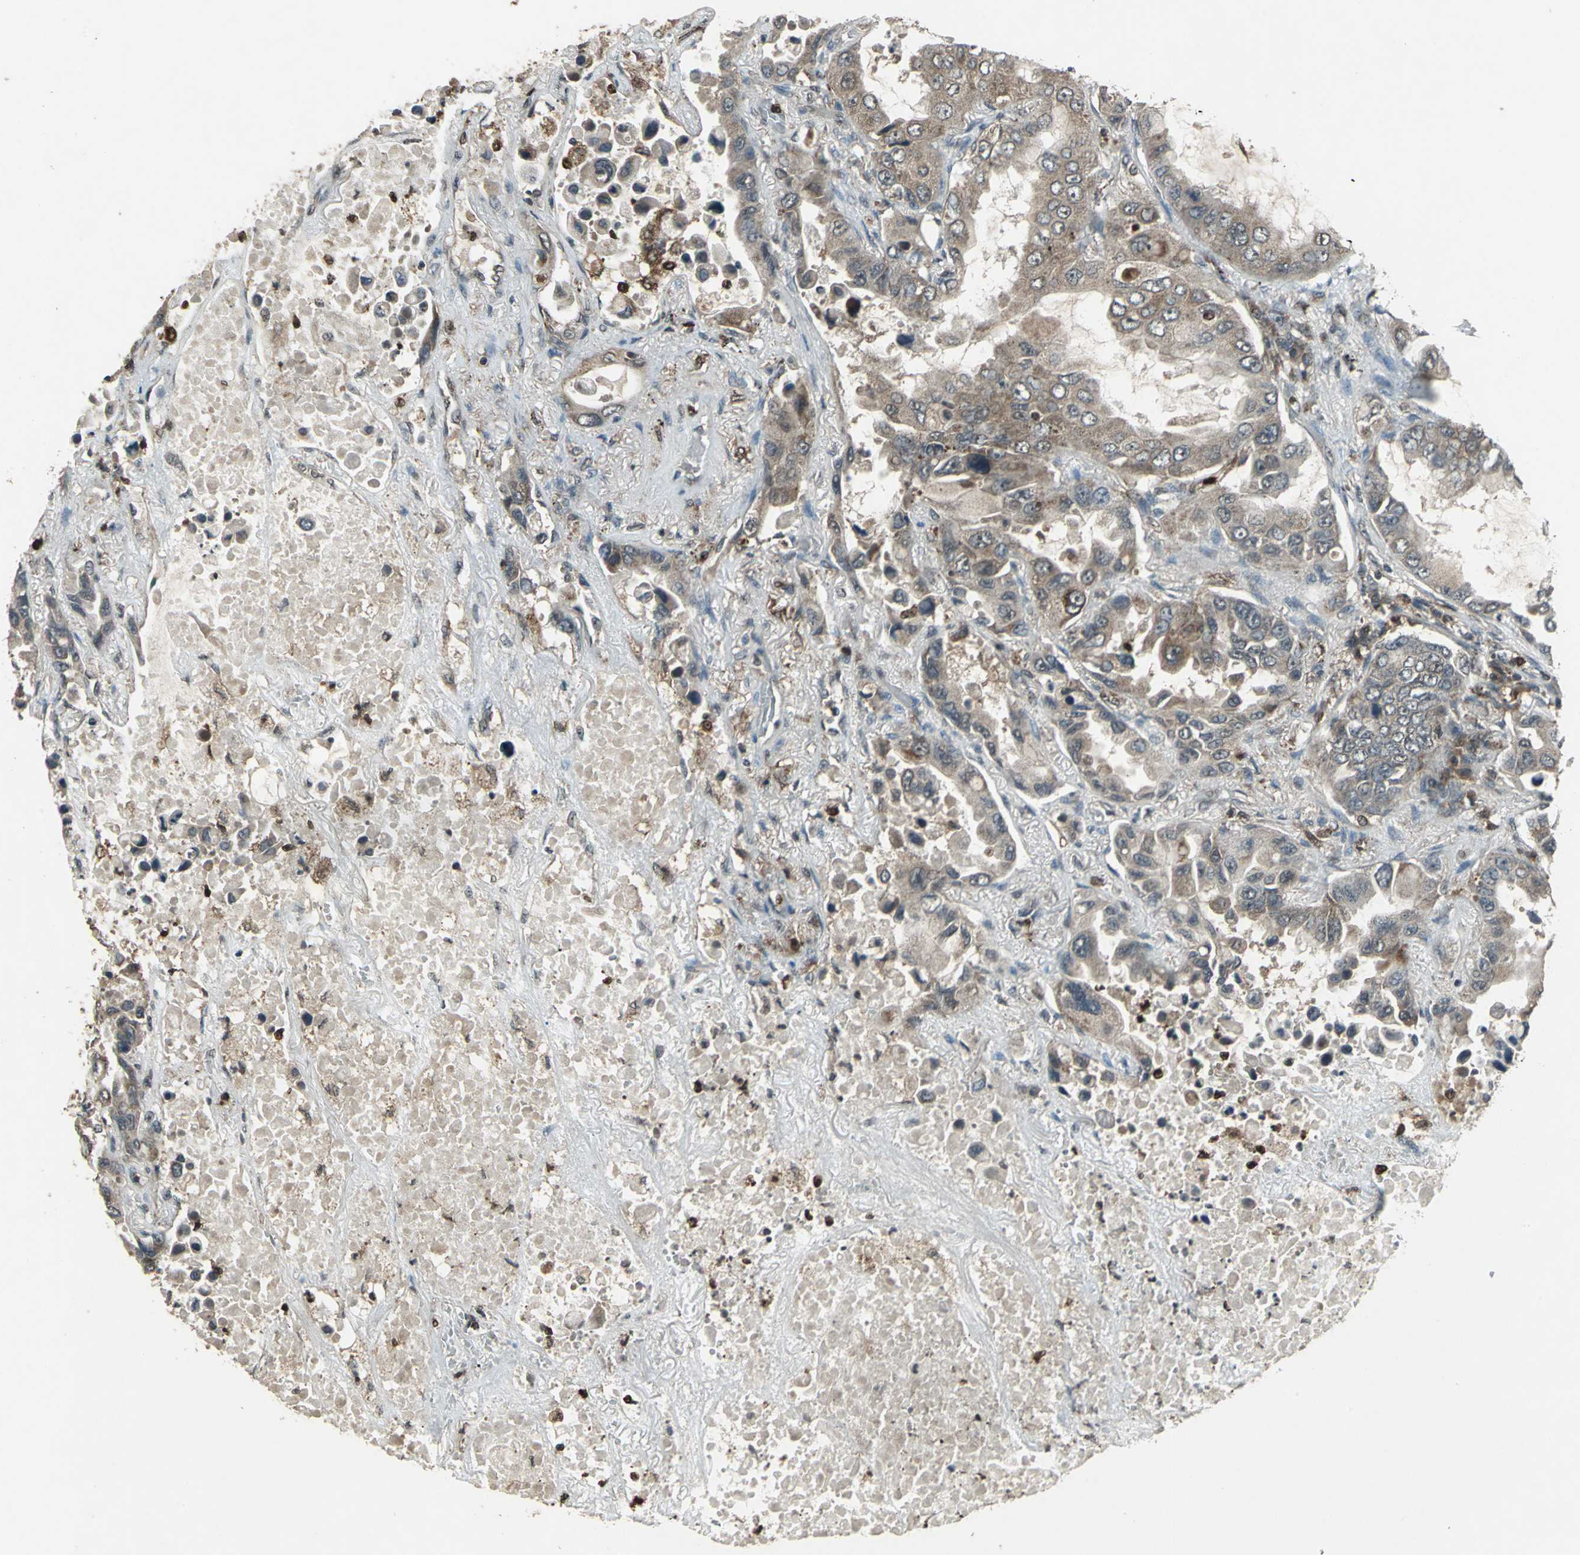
{"staining": {"intensity": "moderate", "quantity": ">75%", "location": "cytoplasmic/membranous"}, "tissue": "lung cancer", "cell_type": "Tumor cells", "image_type": "cancer", "snomed": [{"axis": "morphology", "description": "Adenocarcinoma, NOS"}, {"axis": "topography", "description": "Lung"}], "caption": "Immunohistochemistry (IHC) histopathology image of neoplastic tissue: lung cancer stained using IHC demonstrates medium levels of moderate protein expression localized specifically in the cytoplasmic/membranous of tumor cells, appearing as a cytoplasmic/membranous brown color.", "gene": "PYCARD", "patient": {"sex": "male", "age": 64}}